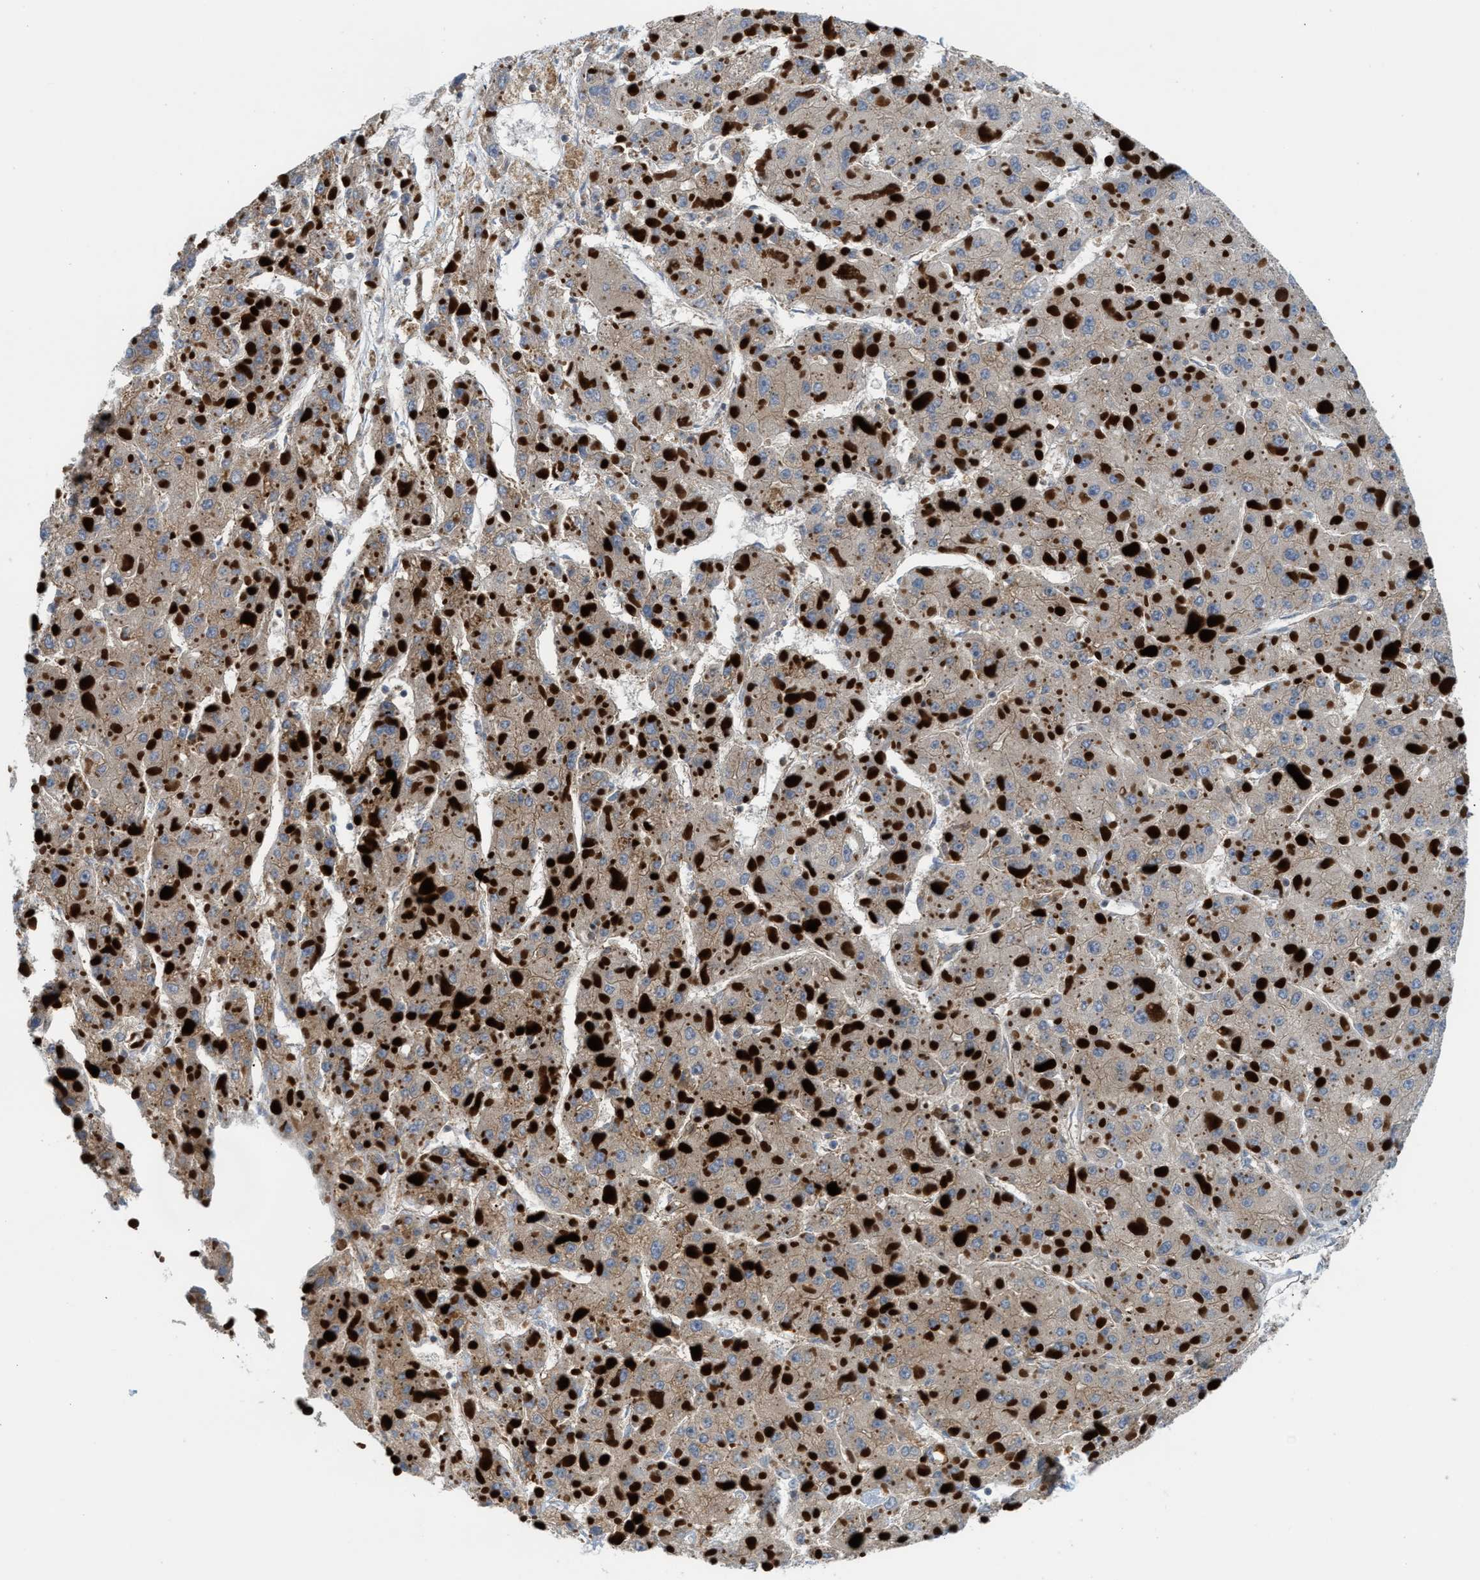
{"staining": {"intensity": "weak", "quantity": ">75%", "location": "cytoplasmic/membranous"}, "tissue": "liver cancer", "cell_type": "Tumor cells", "image_type": "cancer", "snomed": [{"axis": "morphology", "description": "Carcinoma, Hepatocellular, NOS"}, {"axis": "topography", "description": "Liver"}], "caption": "A micrograph of human liver cancer stained for a protein shows weak cytoplasmic/membranous brown staining in tumor cells.", "gene": "TBC1D15", "patient": {"sex": "female", "age": 73}}